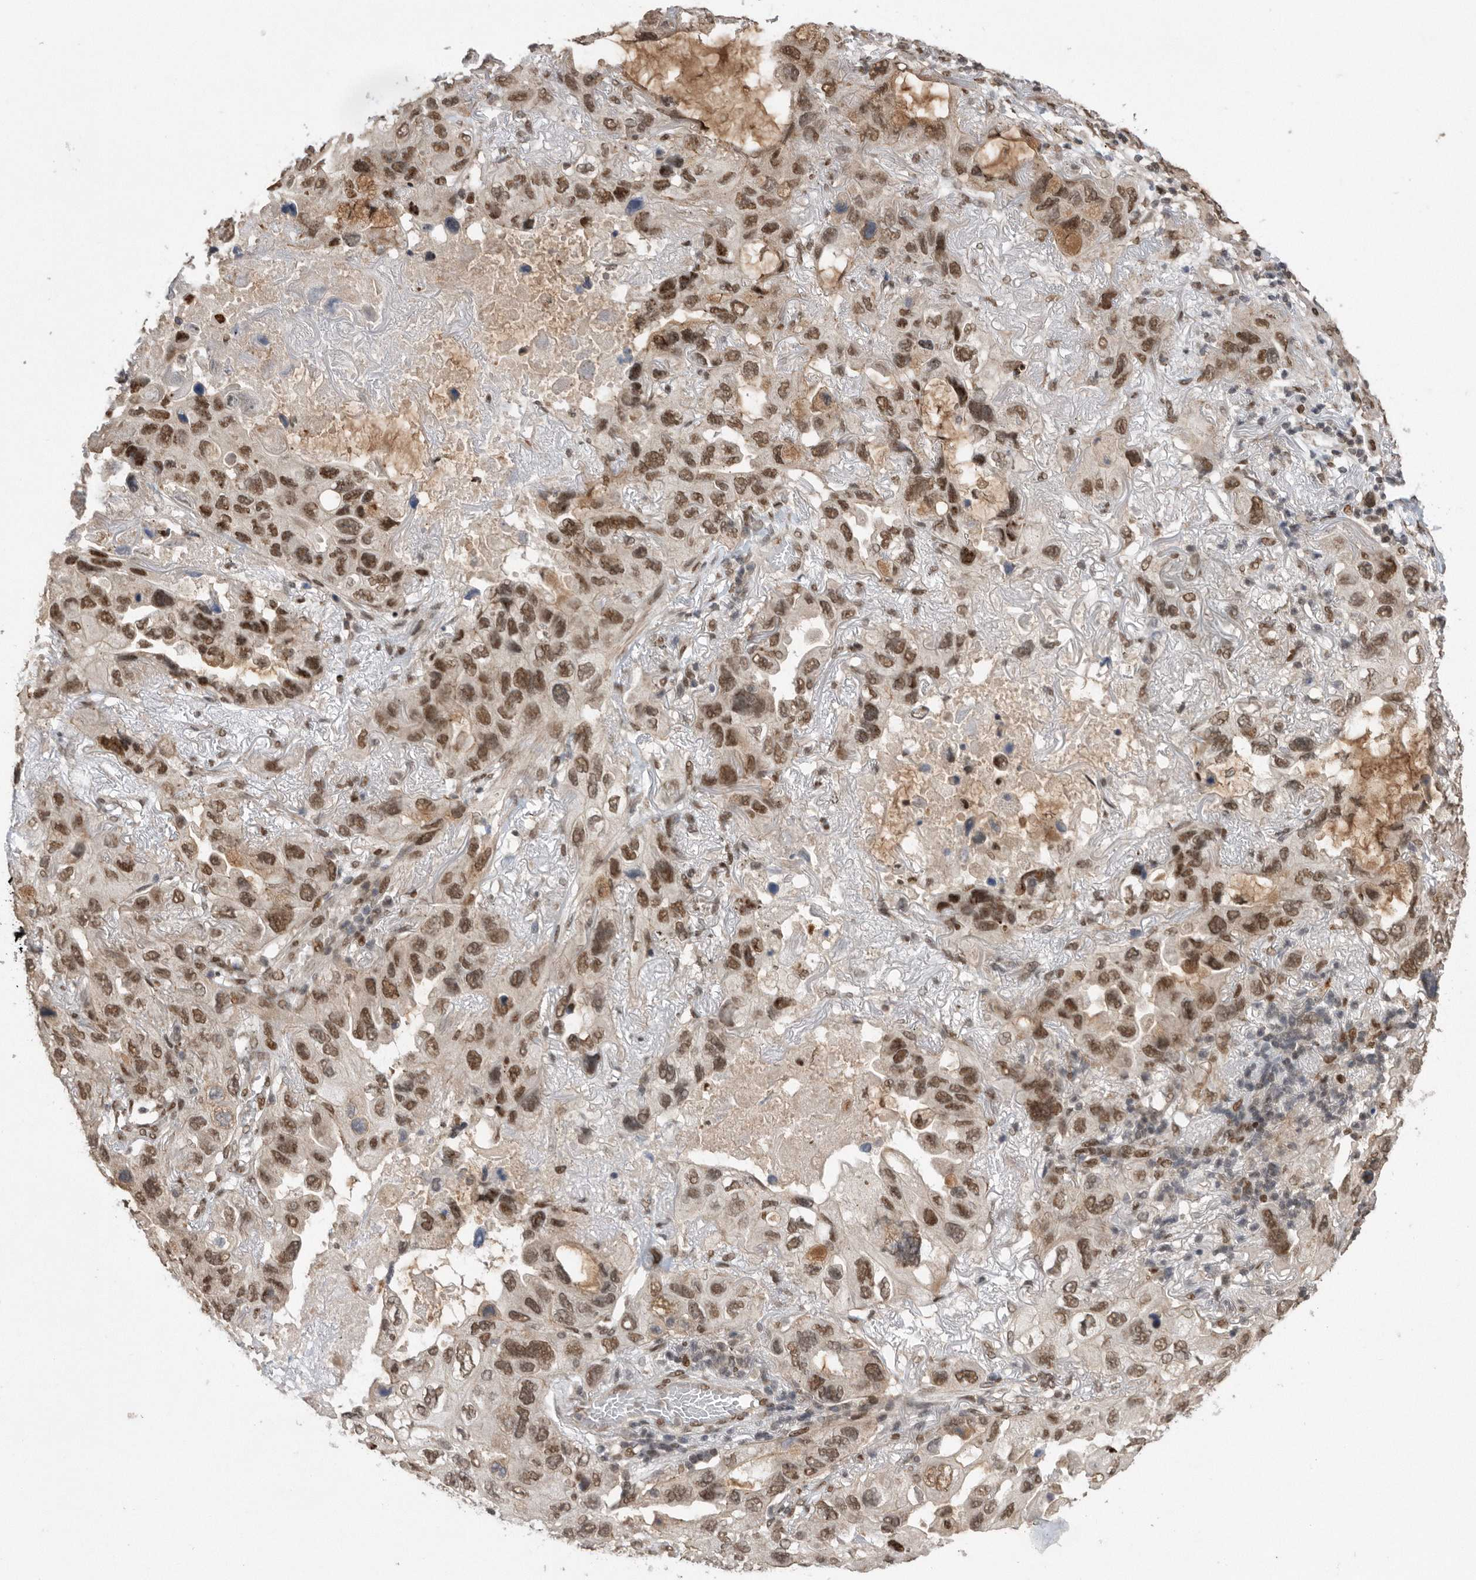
{"staining": {"intensity": "moderate", "quantity": ">75%", "location": "nuclear"}, "tissue": "lung cancer", "cell_type": "Tumor cells", "image_type": "cancer", "snomed": [{"axis": "morphology", "description": "Squamous cell carcinoma, NOS"}, {"axis": "topography", "description": "Lung"}], "caption": "Human lung cancer stained for a protein (brown) demonstrates moderate nuclear positive positivity in approximately >75% of tumor cells.", "gene": "TDRD3", "patient": {"sex": "female", "age": 73}}